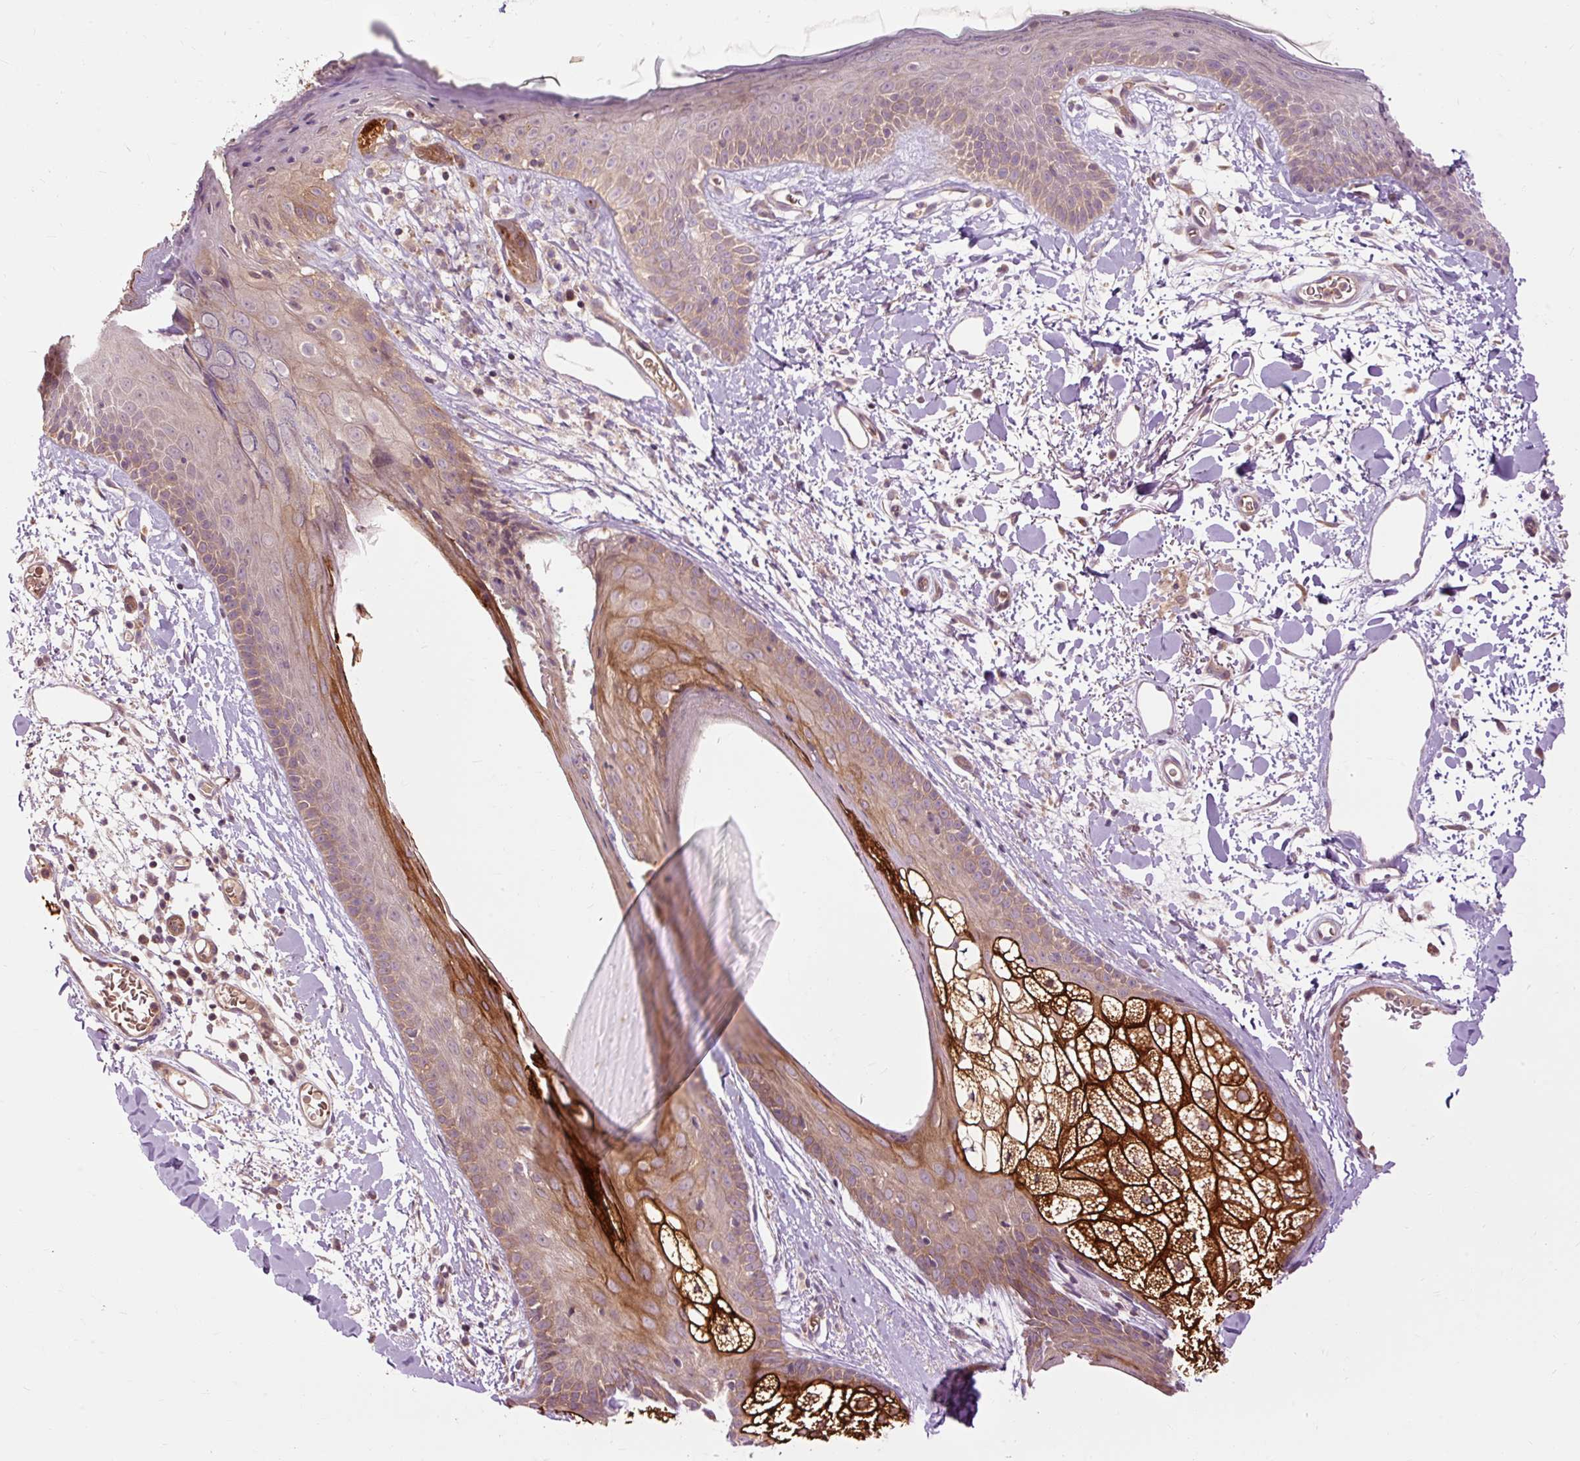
{"staining": {"intensity": "negative", "quantity": "none", "location": "none"}, "tissue": "skin", "cell_type": "Fibroblasts", "image_type": "normal", "snomed": [{"axis": "morphology", "description": "Normal tissue, NOS"}, {"axis": "topography", "description": "Skin"}], "caption": "DAB (3,3'-diaminobenzidine) immunohistochemical staining of normal human skin shows no significant positivity in fibroblasts.", "gene": "RIPOR3", "patient": {"sex": "male", "age": 79}}